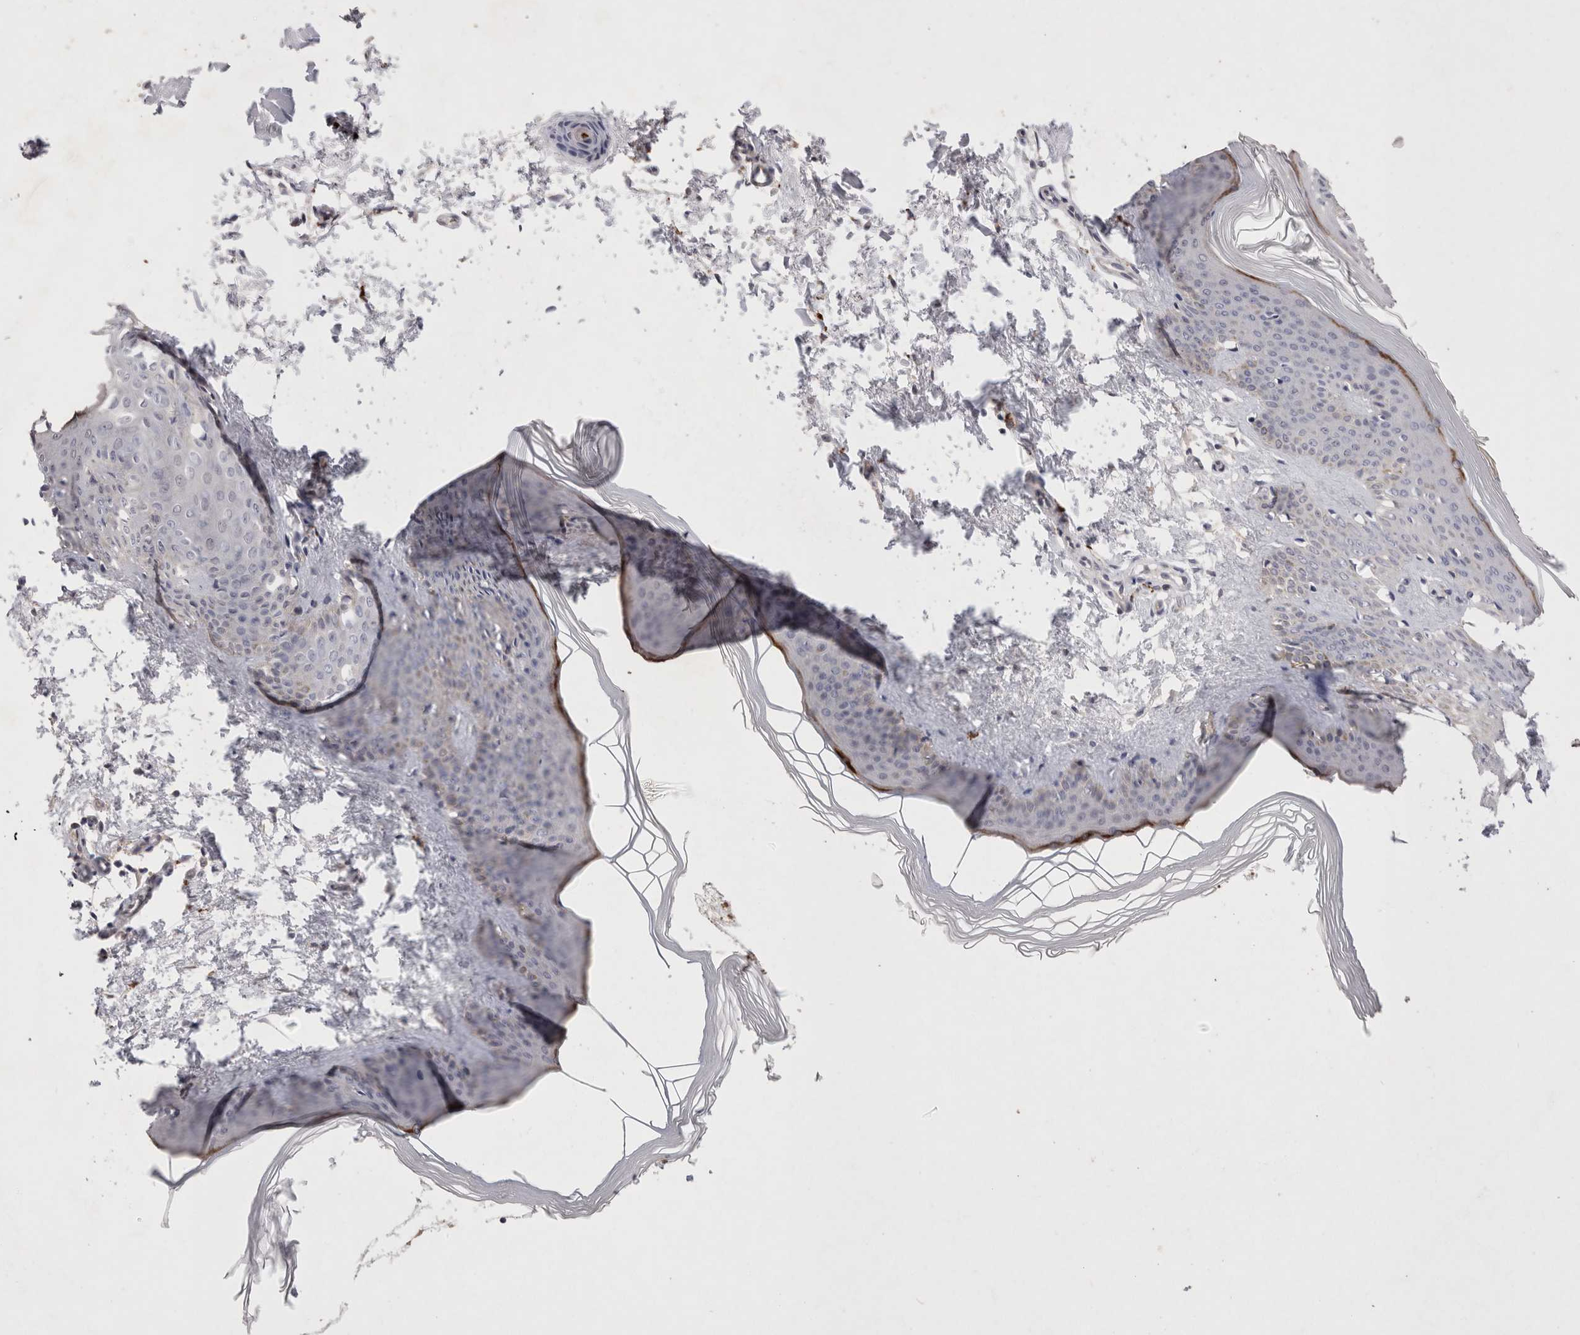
{"staining": {"intensity": "weak", "quantity": ">75%", "location": "cytoplasmic/membranous"}, "tissue": "skin", "cell_type": "Fibroblasts", "image_type": "normal", "snomed": [{"axis": "morphology", "description": "Normal tissue, NOS"}, {"axis": "topography", "description": "Skin"}], "caption": "Immunohistochemistry (IHC) micrograph of unremarkable skin: human skin stained using IHC shows low levels of weak protein expression localized specifically in the cytoplasmic/membranous of fibroblasts, appearing as a cytoplasmic/membranous brown color.", "gene": "RASSF3", "patient": {"sex": "female", "age": 27}}